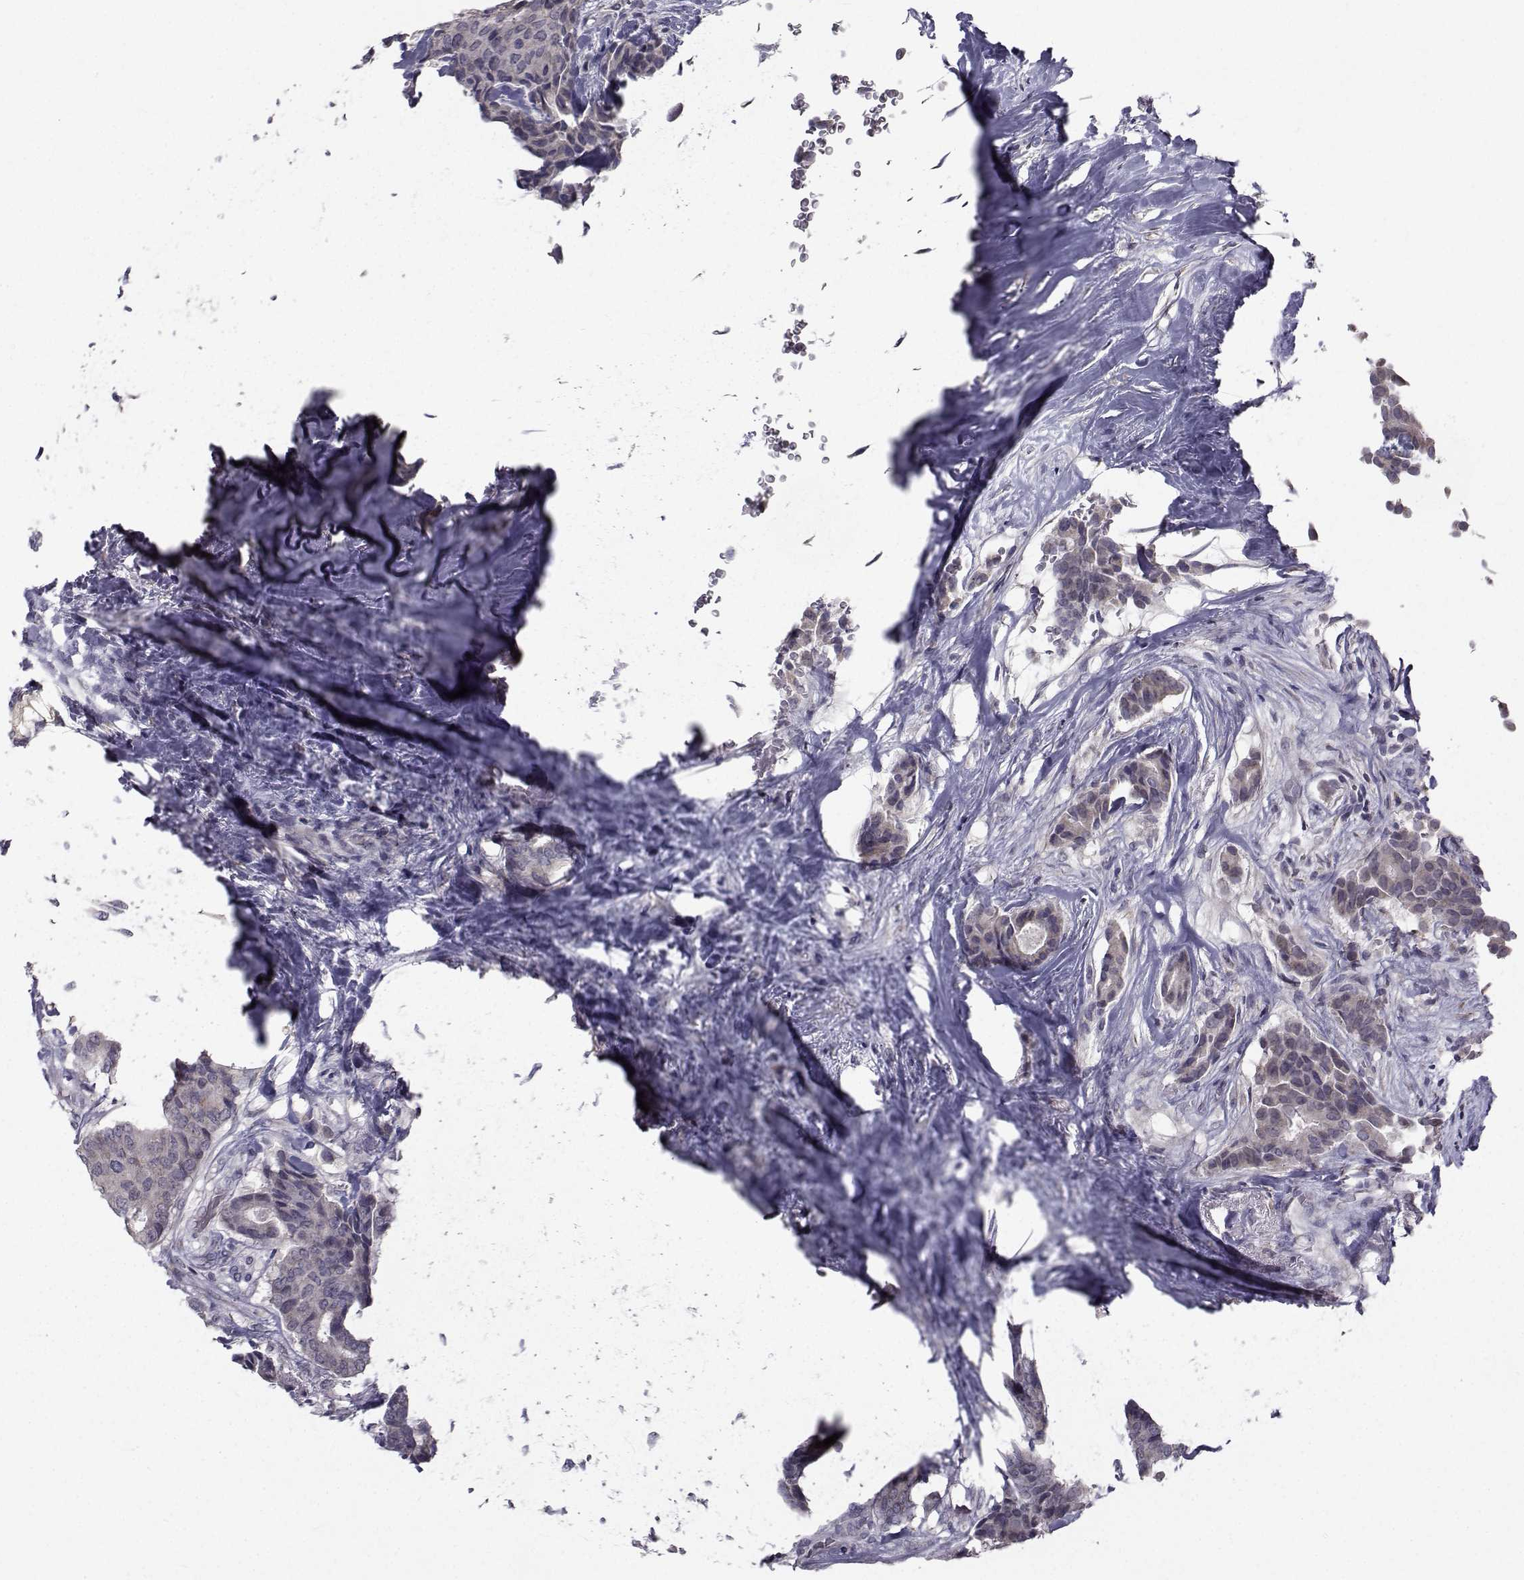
{"staining": {"intensity": "negative", "quantity": "none", "location": "none"}, "tissue": "breast cancer", "cell_type": "Tumor cells", "image_type": "cancer", "snomed": [{"axis": "morphology", "description": "Duct carcinoma"}, {"axis": "topography", "description": "Breast"}], "caption": "Invasive ductal carcinoma (breast) stained for a protein using immunohistochemistry (IHC) shows no staining tumor cells.", "gene": "FDXR", "patient": {"sex": "female", "age": 75}}